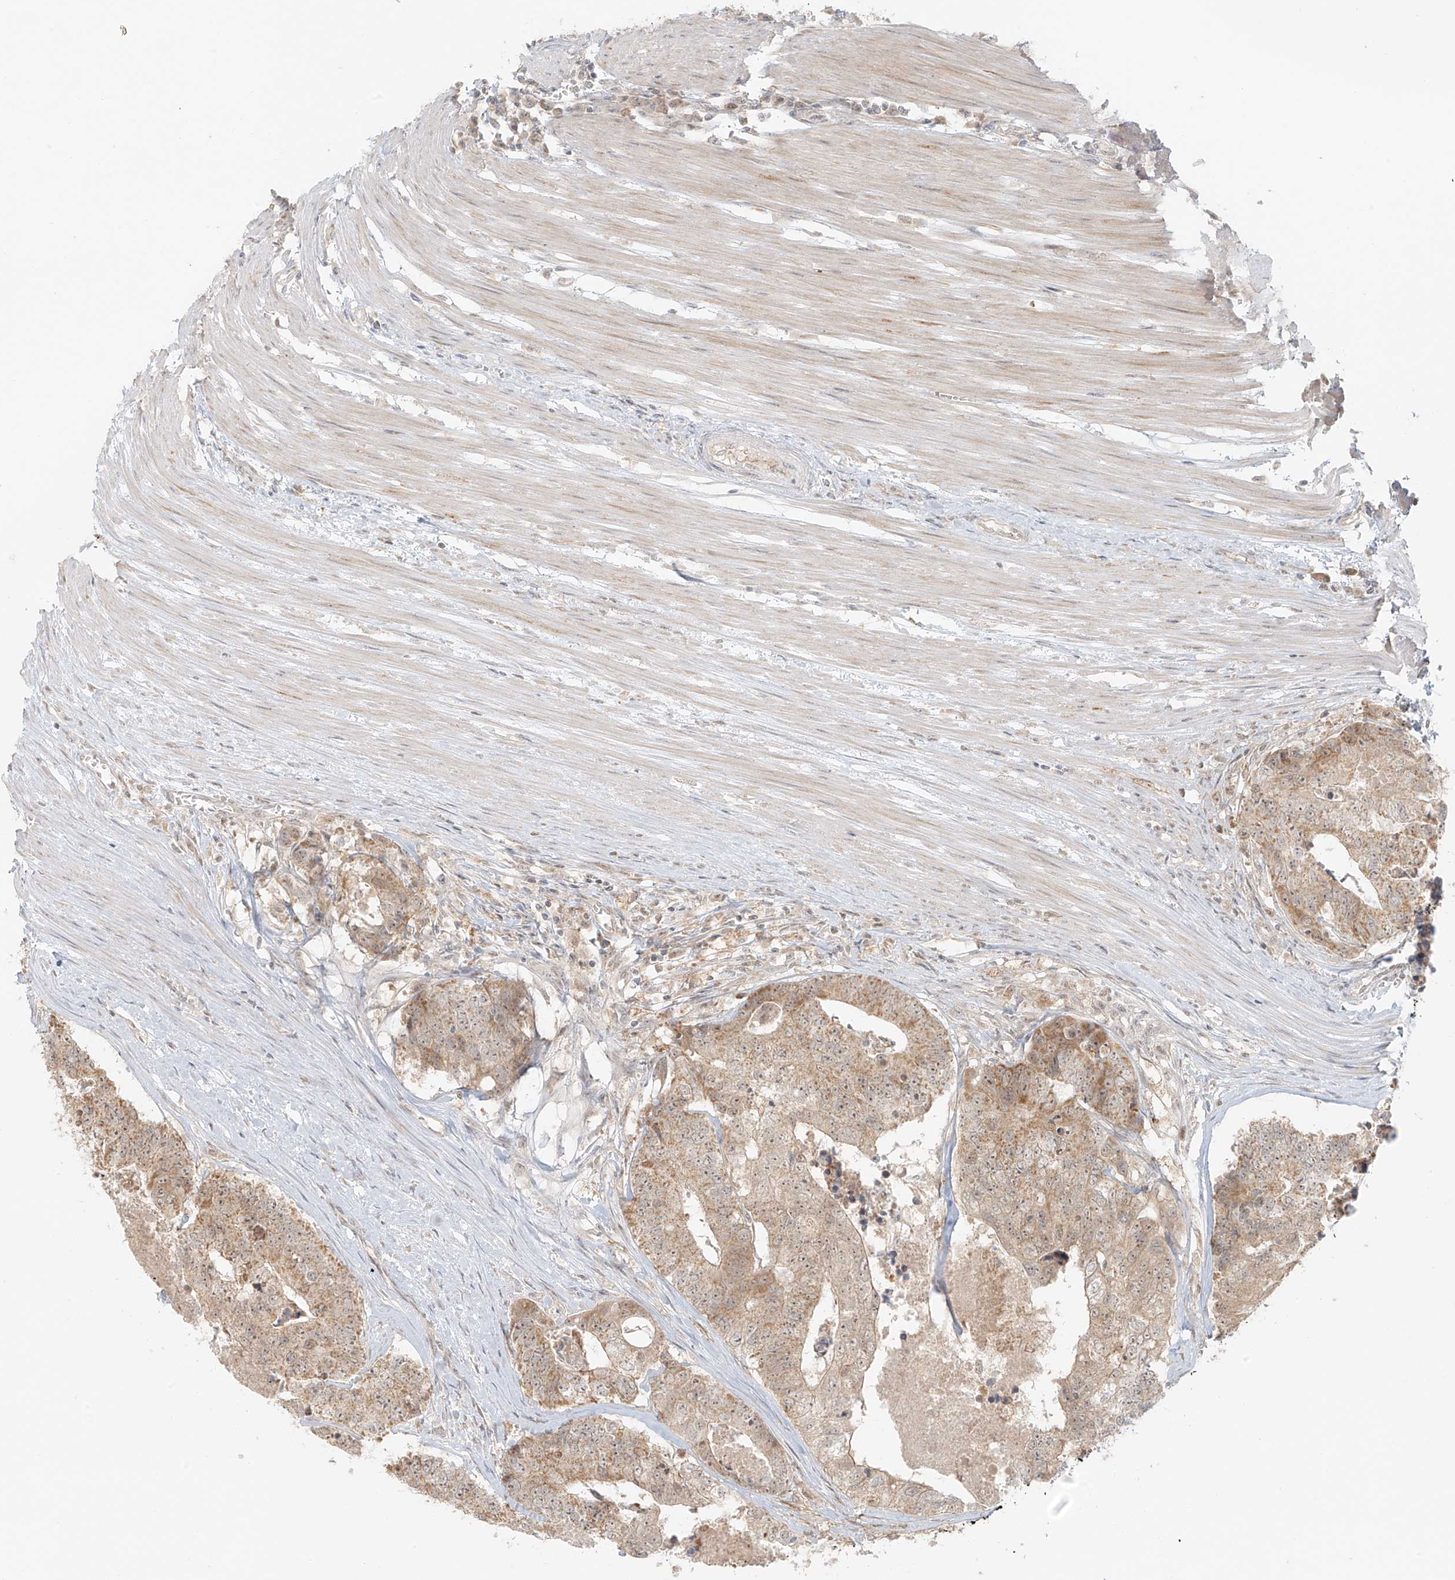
{"staining": {"intensity": "moderate", "quantity": ">75%", "location": "cytoplasmic/membranous"}, "tissue": "colorectal cancer", "cell_type": "Tumor cells", "image_type": "cancer", "snomed": [{"axis": "morphology", "description": "Adenocarcinoma, NOS"}, {"axis": "topography", "description": "Colon"}], "caption": "Colorectal cancer was stained to show a protein in brown. There is medium levels of moderate cytoplasmic/membranous positivity in approximately >75% of tumor cells.", "gene": "MIPEP", "patient": {"sex": "female", "age": 67}}